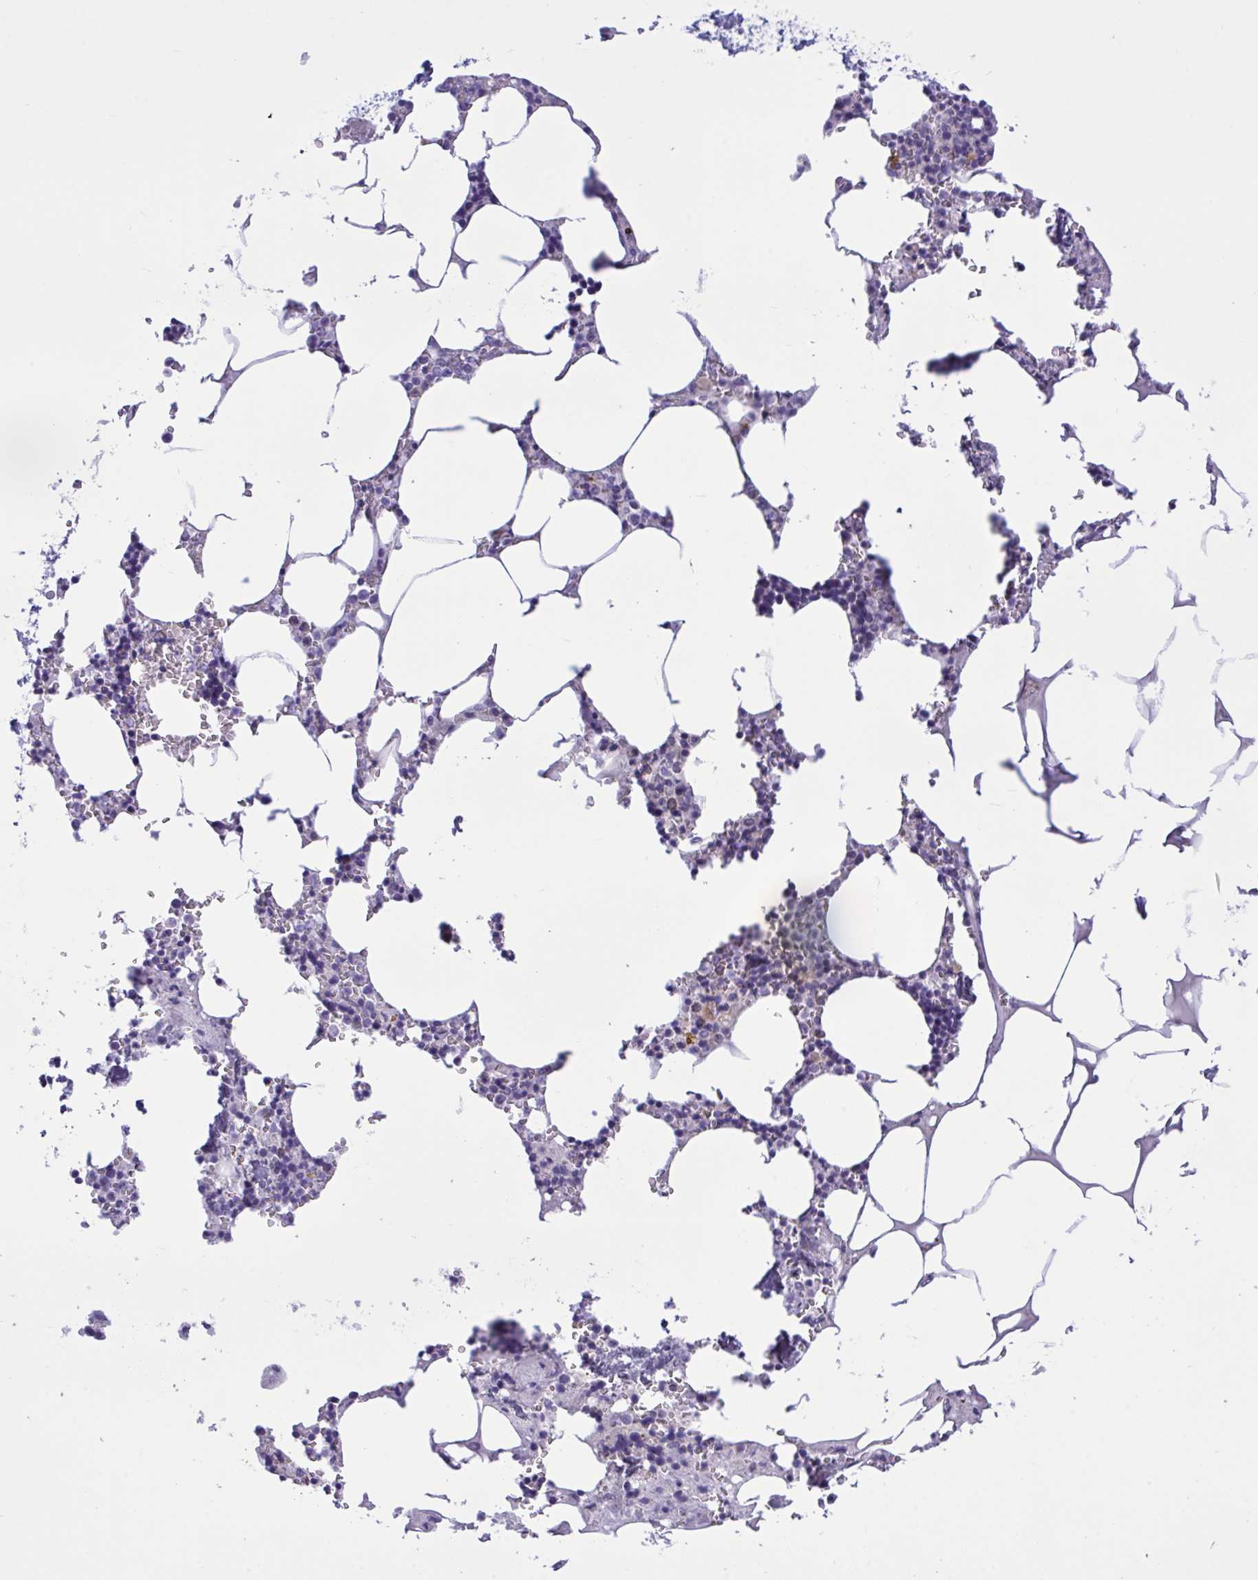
{"staining": {"intensity": "negative", "quantity": "none", "location": "none"}, "tissue": "bone marrow", "cell_type": "Hematopoietic cells", "image_type": "normal", "snomed": [{"axis": "morphology", "description": "Normal tissue, NOS"}, {"axis": "topography", "description": "Bone marrow"}], "caption": "This is an IHC micrograph of unremarkable human bone marrow. There is no positivity in hematopoietic cells.", "gene": "WDR97", "patient": {"sex": "male", "age": 54}}